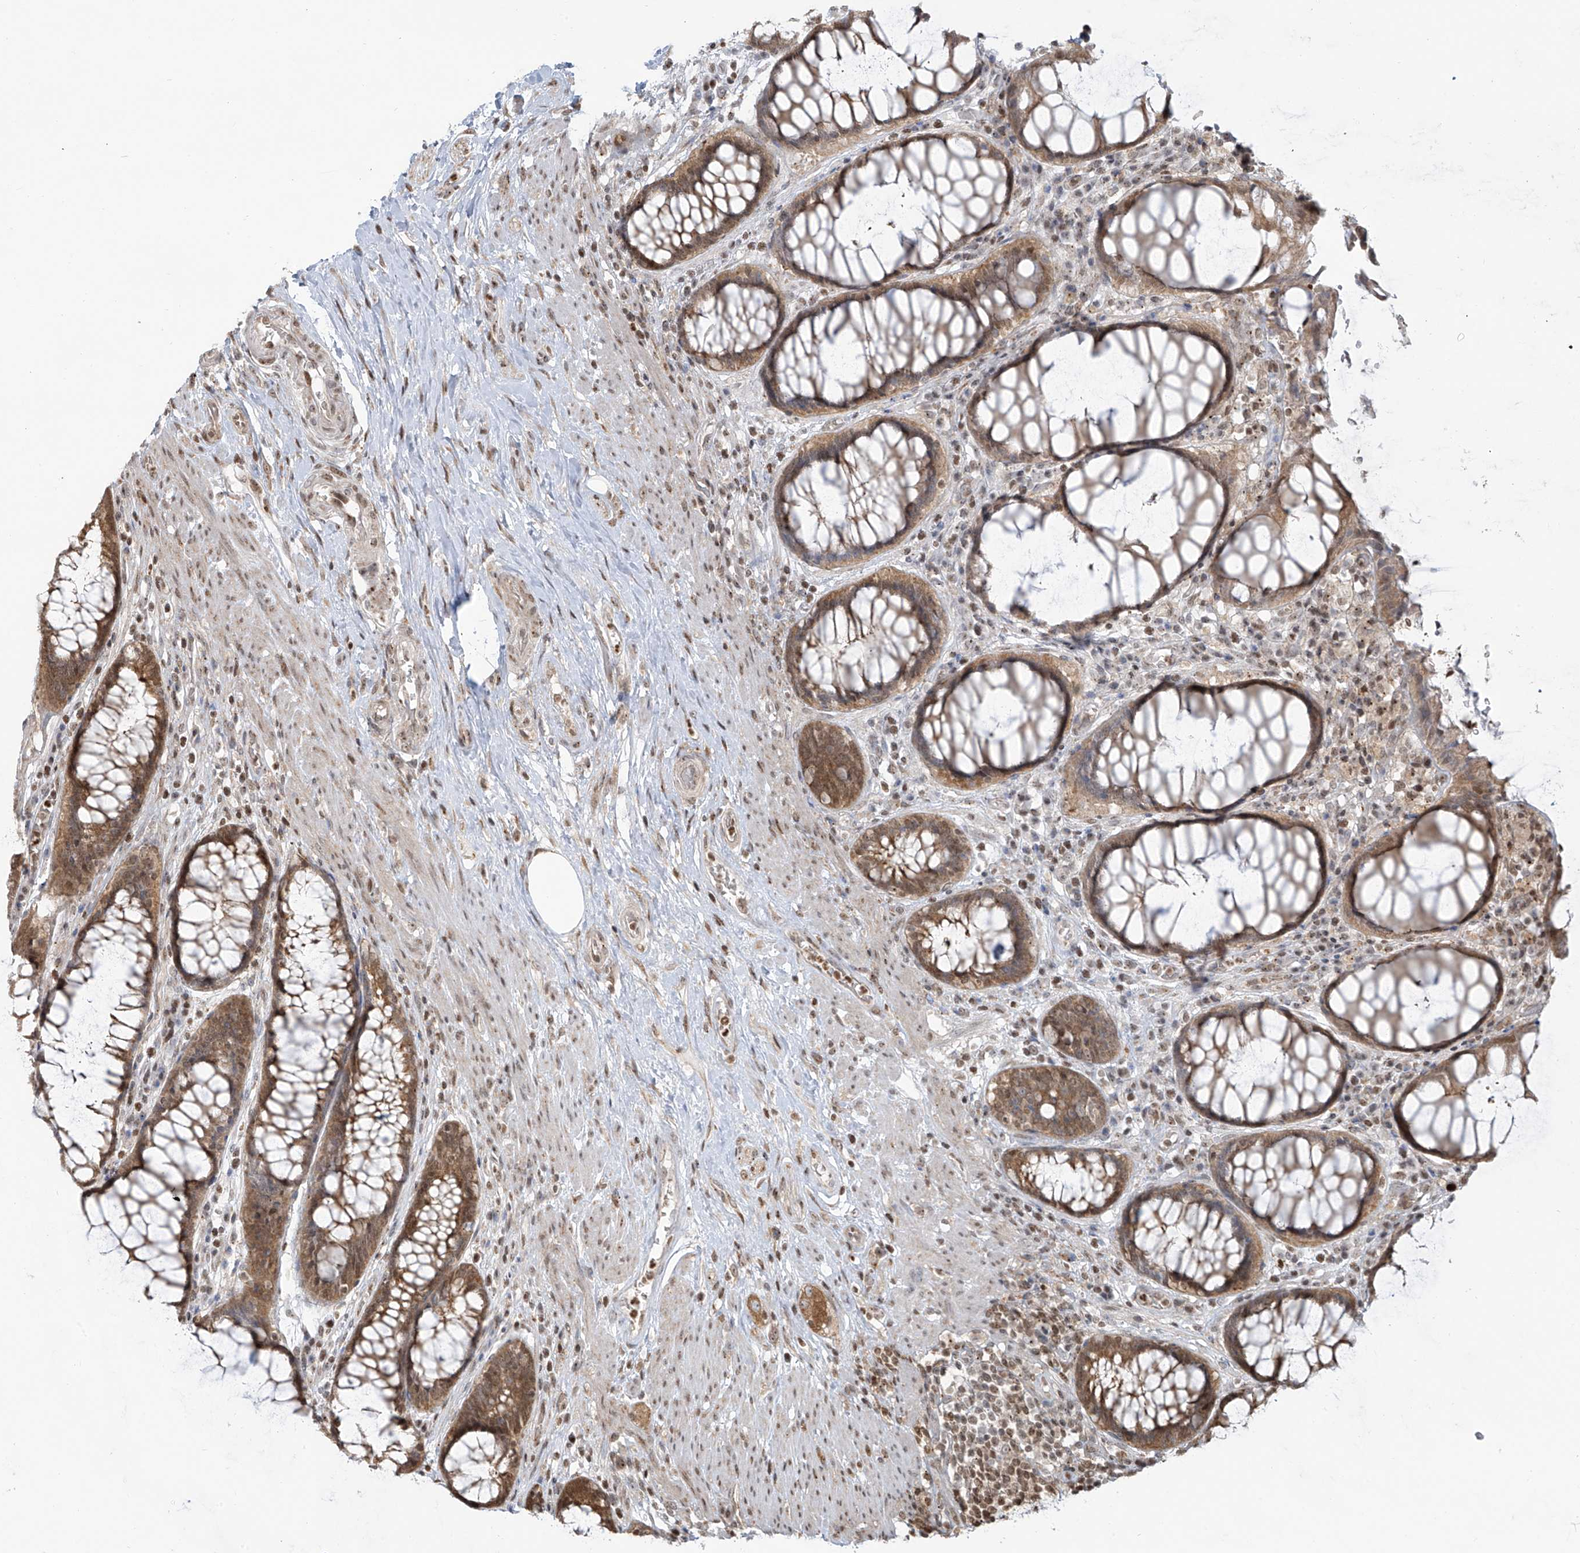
{"staining": {"intensity": "moderate", "quantity": ">75%", "location": "cytoplasmic/membranous,nuclear"}, "tissue": "rectum", "cell_type": "Glandular cells", "image_type": "normal", "snomed": [{"axis": "morphology", "description": "Normal tissue, NOS"}, {"axis": "topography", "description": "Rectum"}], "caption": "Benign rectum reveals moderate cytoplasmic/membranous,nuclear staining in about >75% of glandular cells.", "gene": "VMP1", "patient": {"sex": "male", "age": 64}}